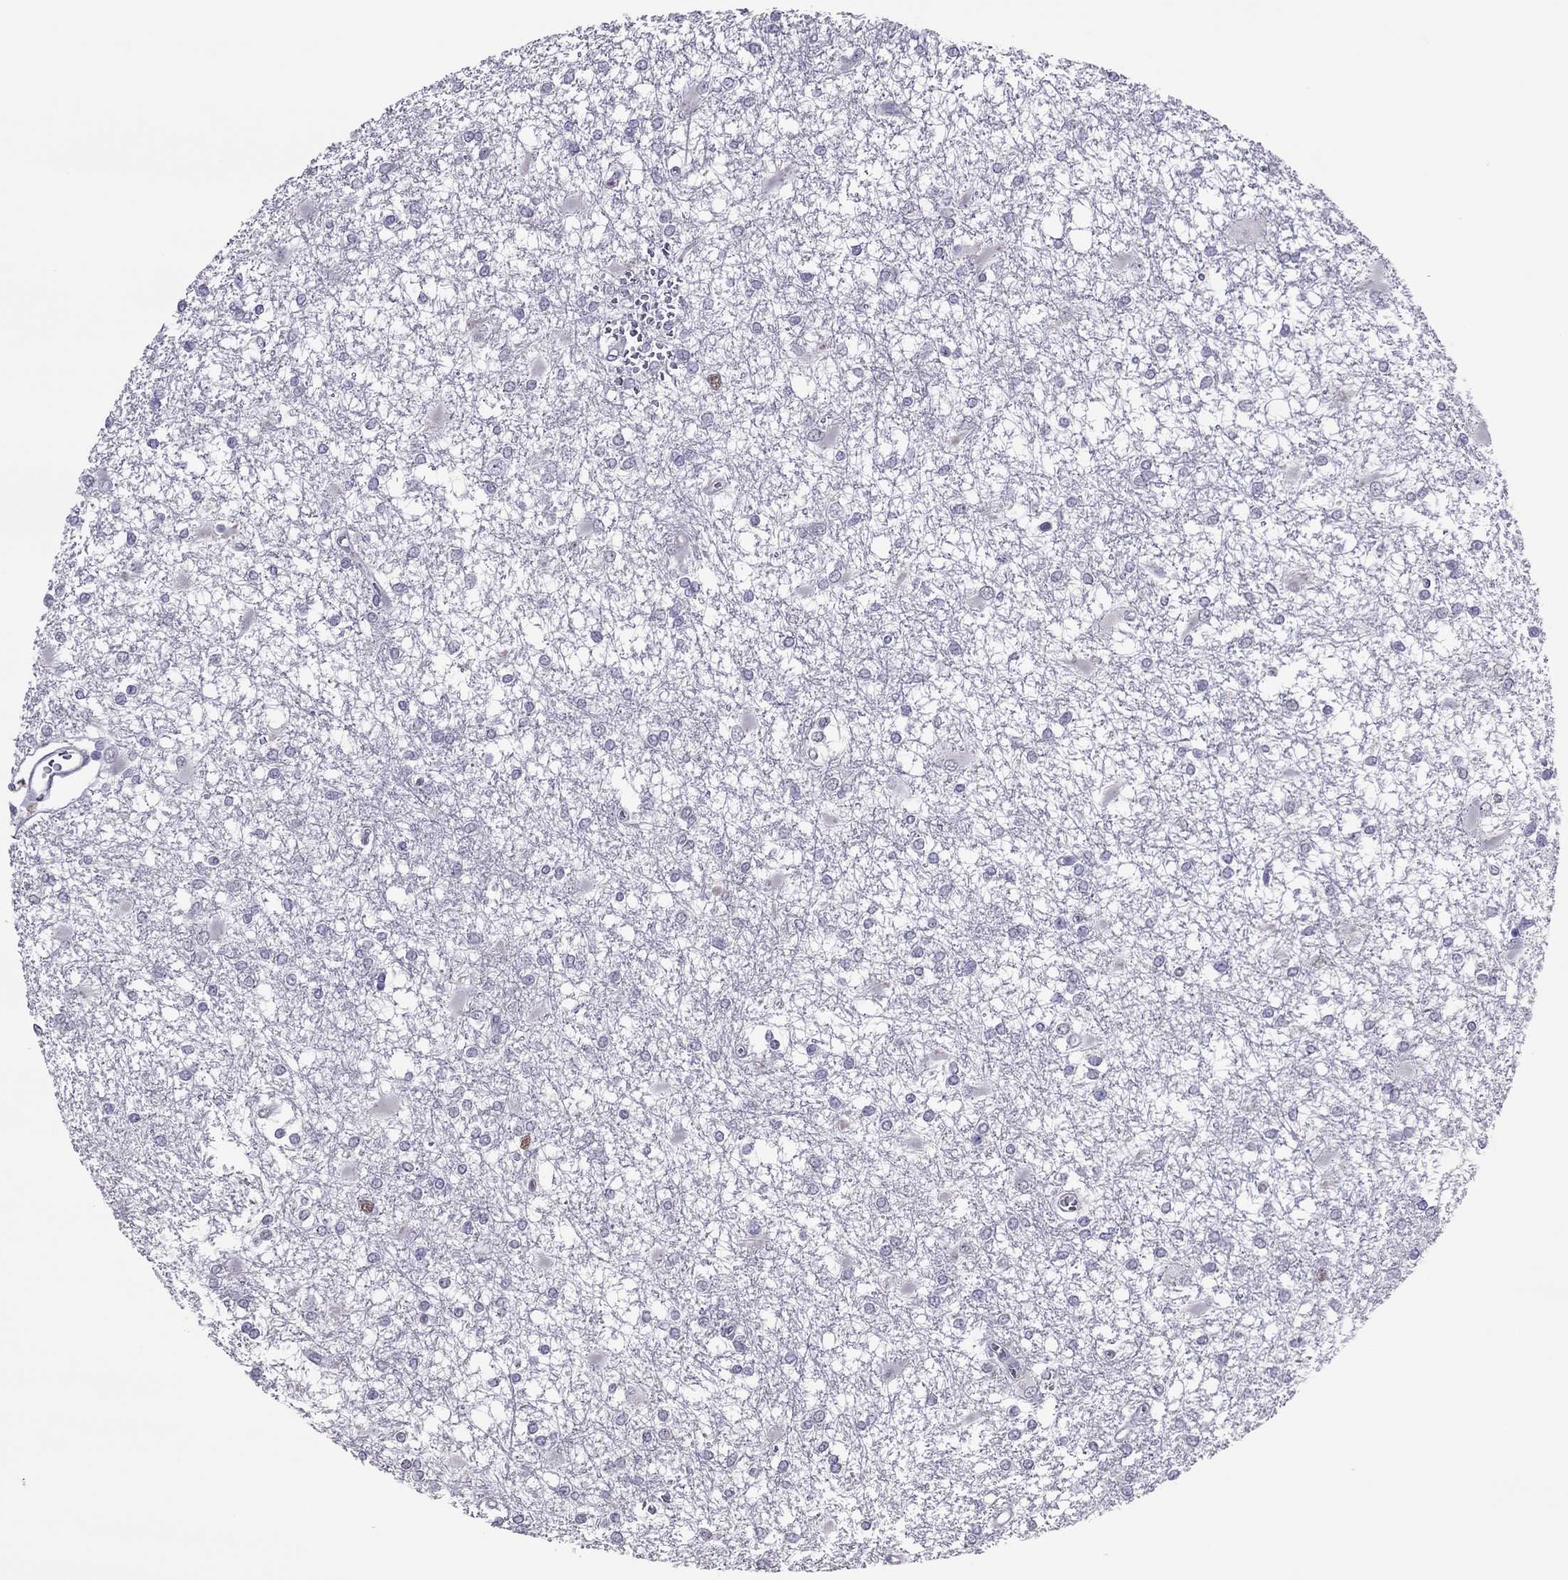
{"staining": {"intensity": "negative", "quantity": "none", "location": "none"}, "tissue": "glioma", "cell_type": "Tumor cells", "image_type": "cancer", "snomed": [{"axis": "morphology", "description": "Glioma, malignant, High grade"}, {"axis": "topography", "description": "Cerebral cortex"}], "caption": "This is an immunohistochemistry image of malignant glioma (high-grade). There is no expression in tumor cells.", "gene": "SPINT3", "patient": {"sex": "male", "age": 79}}